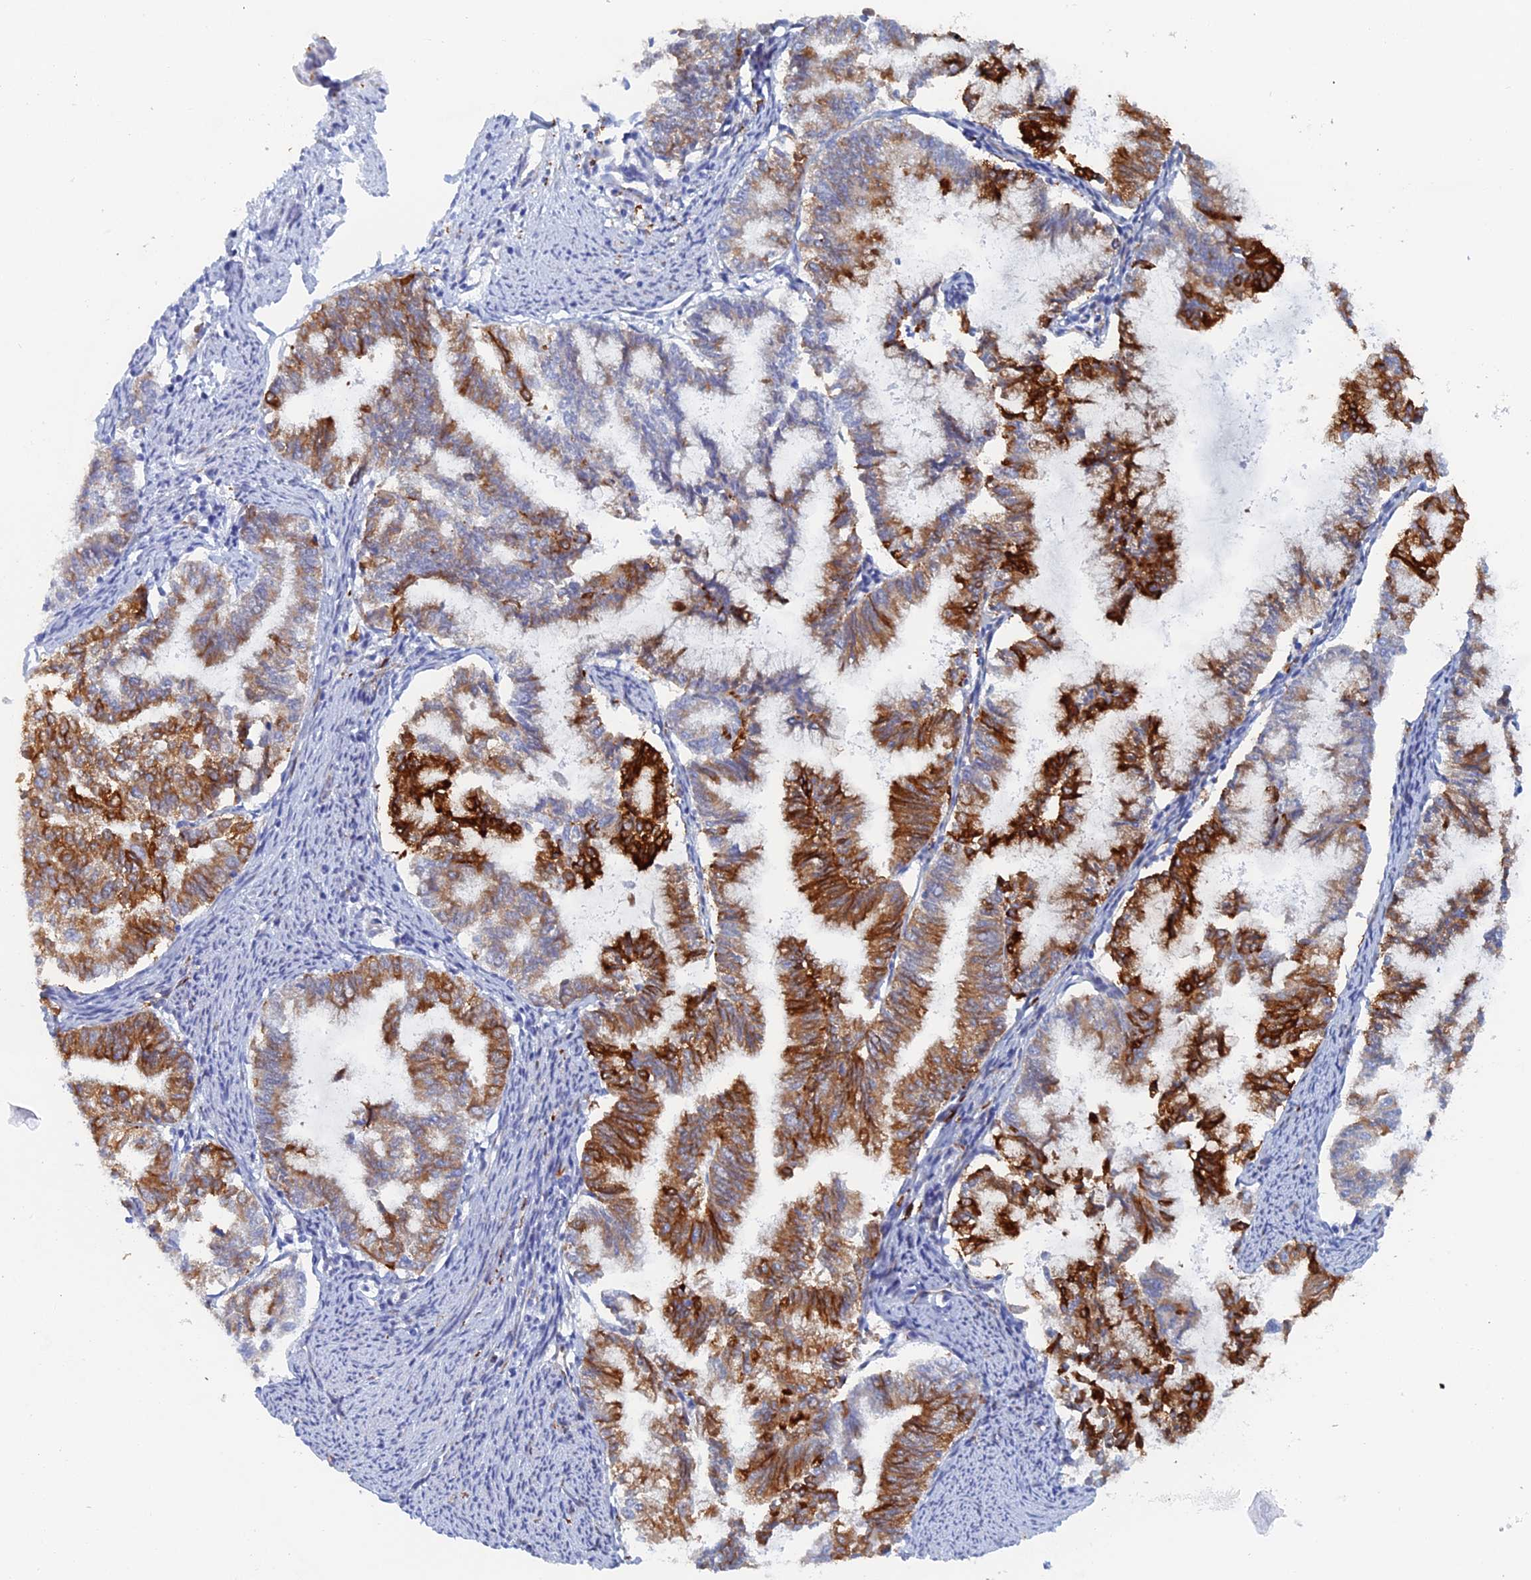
{"staining": {"intensity": "strong", "quantity": "25%-75%", "location": "cytoplasmic/membranous"}, "tissue": "endometrial cancer", "cell_type": "Tumor cells", "image_type": "cancer", "snomed": [{"axis": "morphology", "description": "Adenocarcinoma, NOS"}, {"axis": "topography", "description": "Endometrium"}], "caption": "Immunohistochemical staining of endometrial adenocarcinoma demonstrates strong cytoplasmic/membranous protein positivity in about 25%-75% of tumor cells. (Stains: DAB (3,3'-diaminobenzidine) in brown, nuclei in blue, Microscopy: brightfield microscopy at high magnification).", "gene": "COG7", "patient": {"sex": "female", "age": 79}}